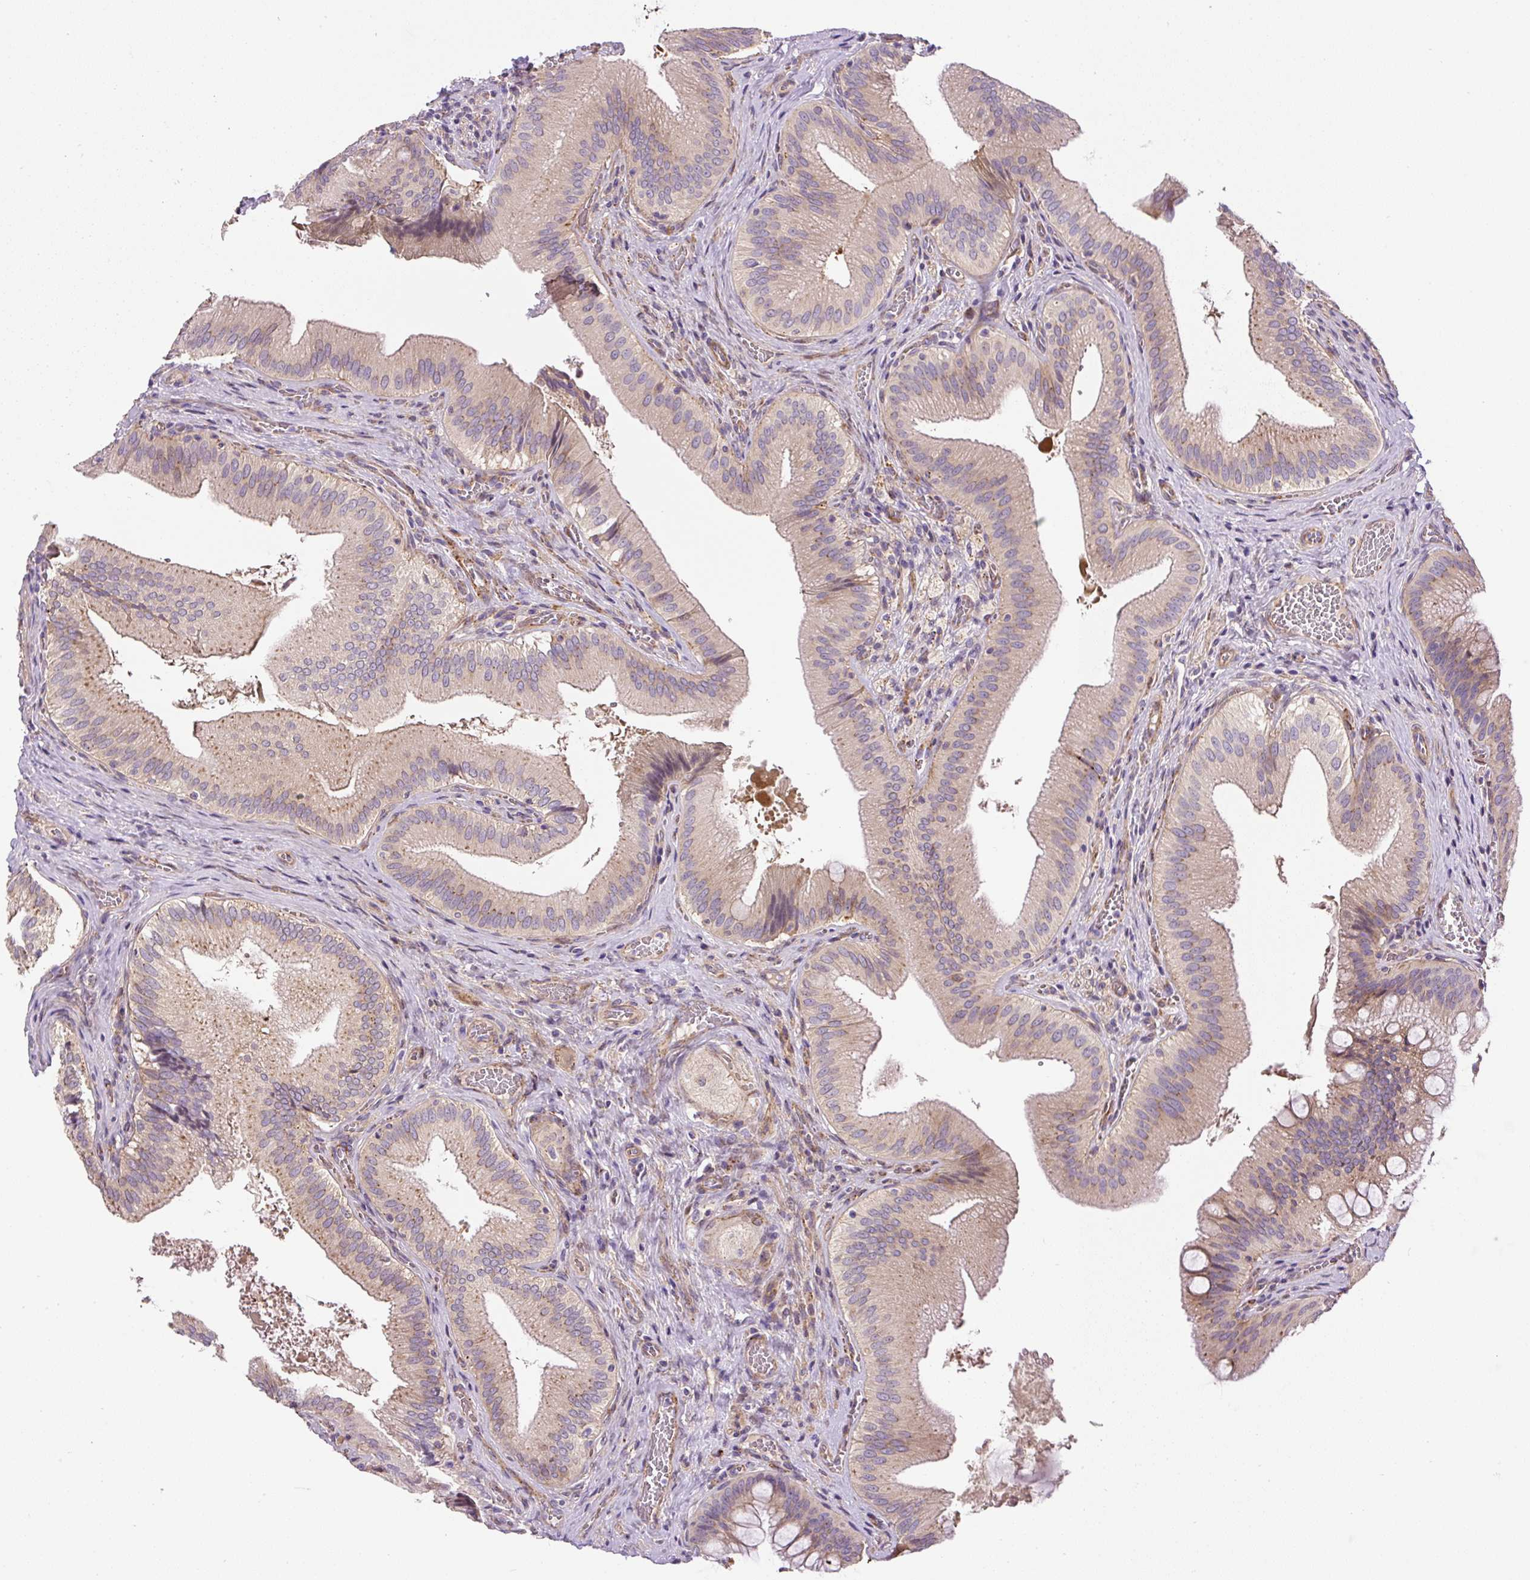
{"staining": {"intensity": "moderate", "quantity": "25%-75%", "location": "cytoplasmic/membranous,nuclear"}, "tissue": "gallbladder", "cell_type": "Glandular cells", "image_type": "normal", "snomed": [{"axis": "morphology", "description": "Normal tissue, NOS"}, {"axis": "topography", "description": "Gallbladder"}], "caption": "Gallbladder stained for a protein (brown) exhibits moderate cytoplasmic/membranous,nuclear positive staining in about 25%-75% of glandular cells.", "gene": "RNF170", "patient": {"sex": "male", "age": 17}}